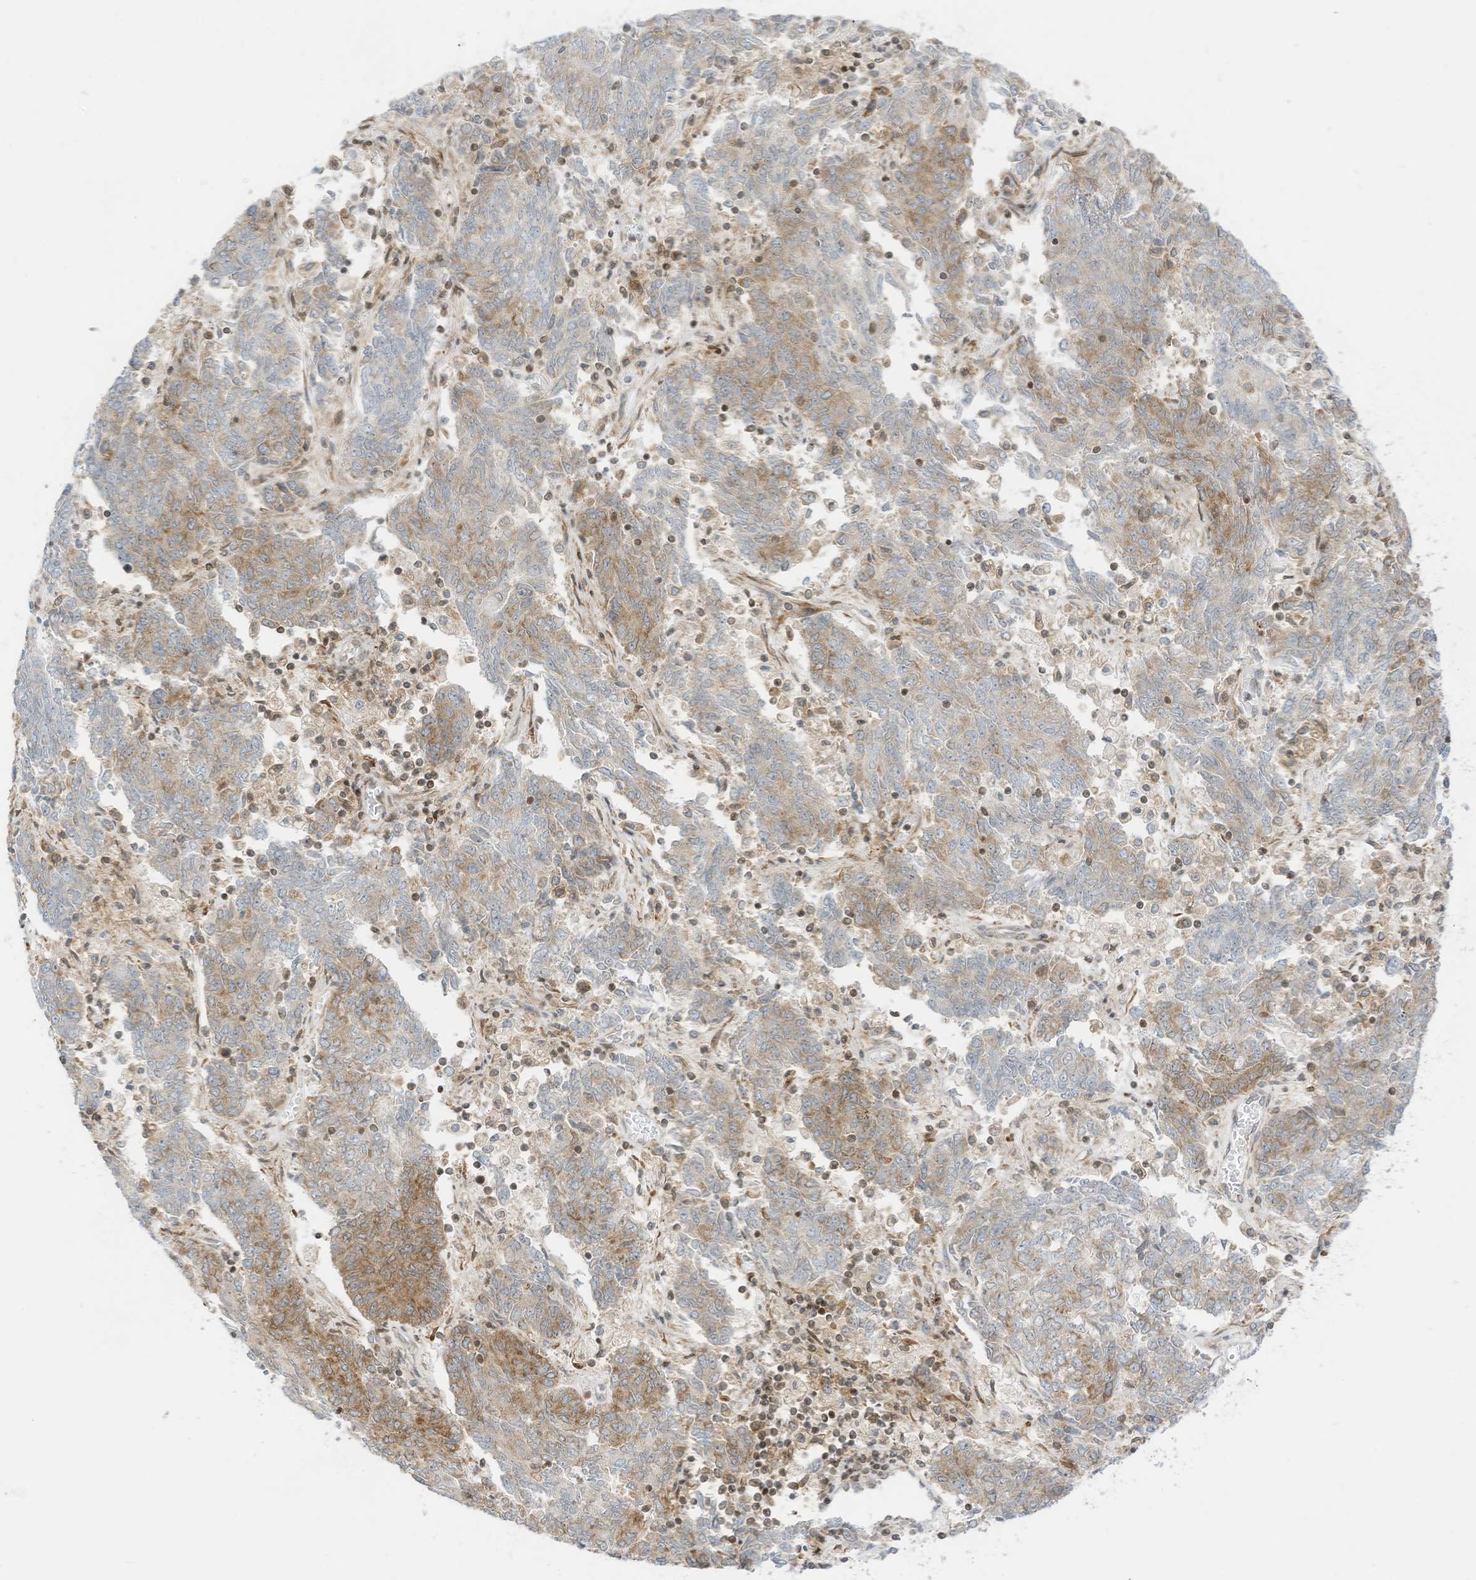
{"staining": {"intensity": "moderate", "quantity": "25%-75%", "location": "cytoplasmic/membranous"}, "tissue": "endometrial cancer", "cell_type": "Tumor cells", "image_type": "cancer", "snomed": [{"axis": "morphology", "description": "Adenocarcinoma, NOS"}, {"axis": "topography", "description": "Endometrium"}], "caption": "Protein analysis of endometrial cancer tissue displays moderate cytoplasmic/membranous positivity in approximately 25%-75% of tumor cells.", "gene": "EDF1", "patient": {"sex": "female", "age": 80}}